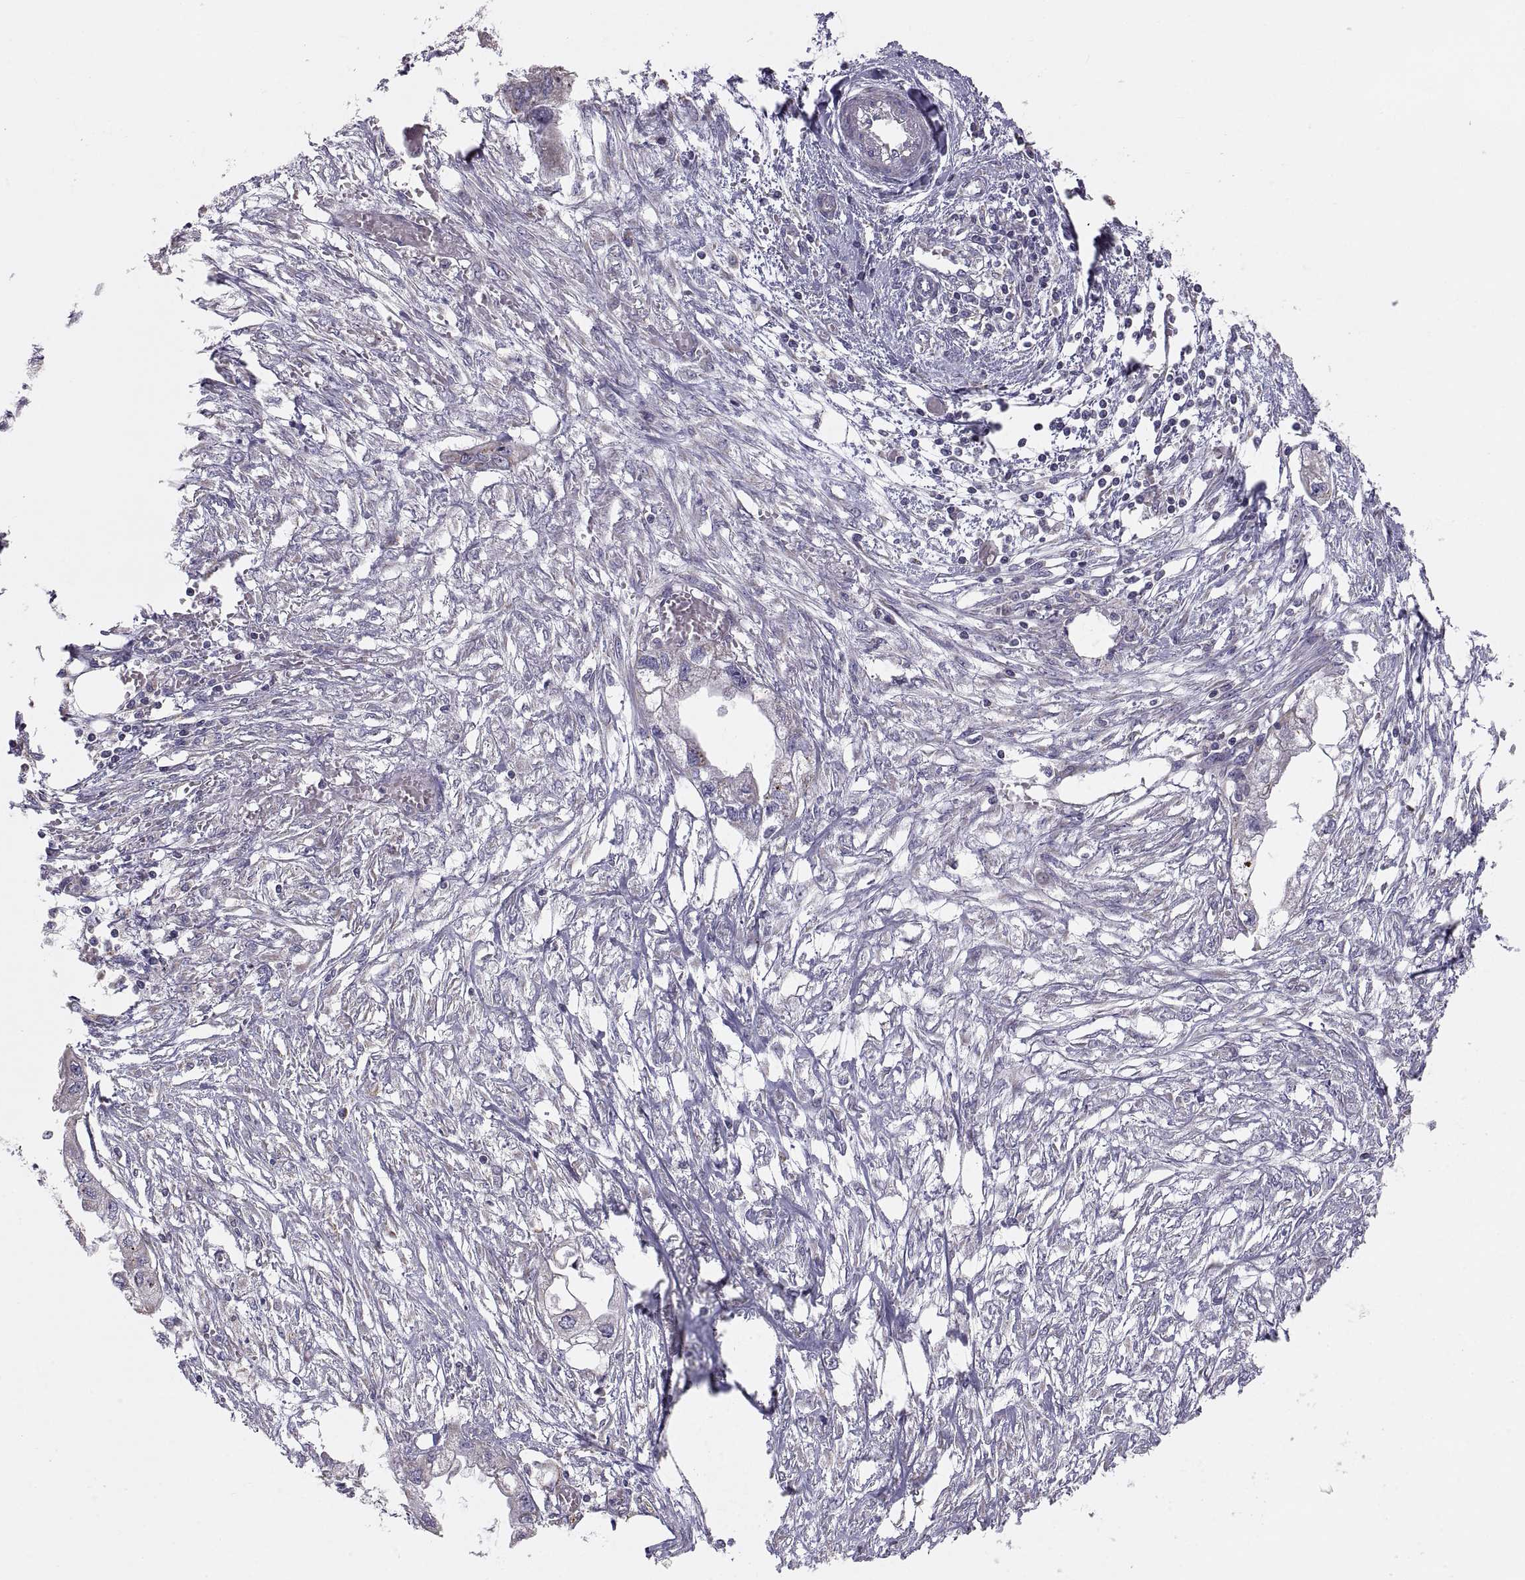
{"staining": {"intensity": "negative", "quantity": "none", "location": "none"}, "tissue": "endometrial cancer", "cell_type": "Tumor cells", "image_type": "cancer", "snomed": [{"axis": "morphology", "description": "Adenocarcinoma, NOS"}, {"axis": "morphology", "description": "Adenocarcinoma, metastatic, NOS"}, {"axis": "topography", "description": "Adipose tissue"}, {"axis": "topography", "description": "Endometrium"}], "caption": "Immunohistochemistry (IHC) photomicrograph of neoplastic tissue: metastatic adenocarcinoma (endometrial) stained with DAB shows no significant protein positivity in tumor cells.", "gene": "TNNC1", "patient": {"sex": "female", "age": 67}}